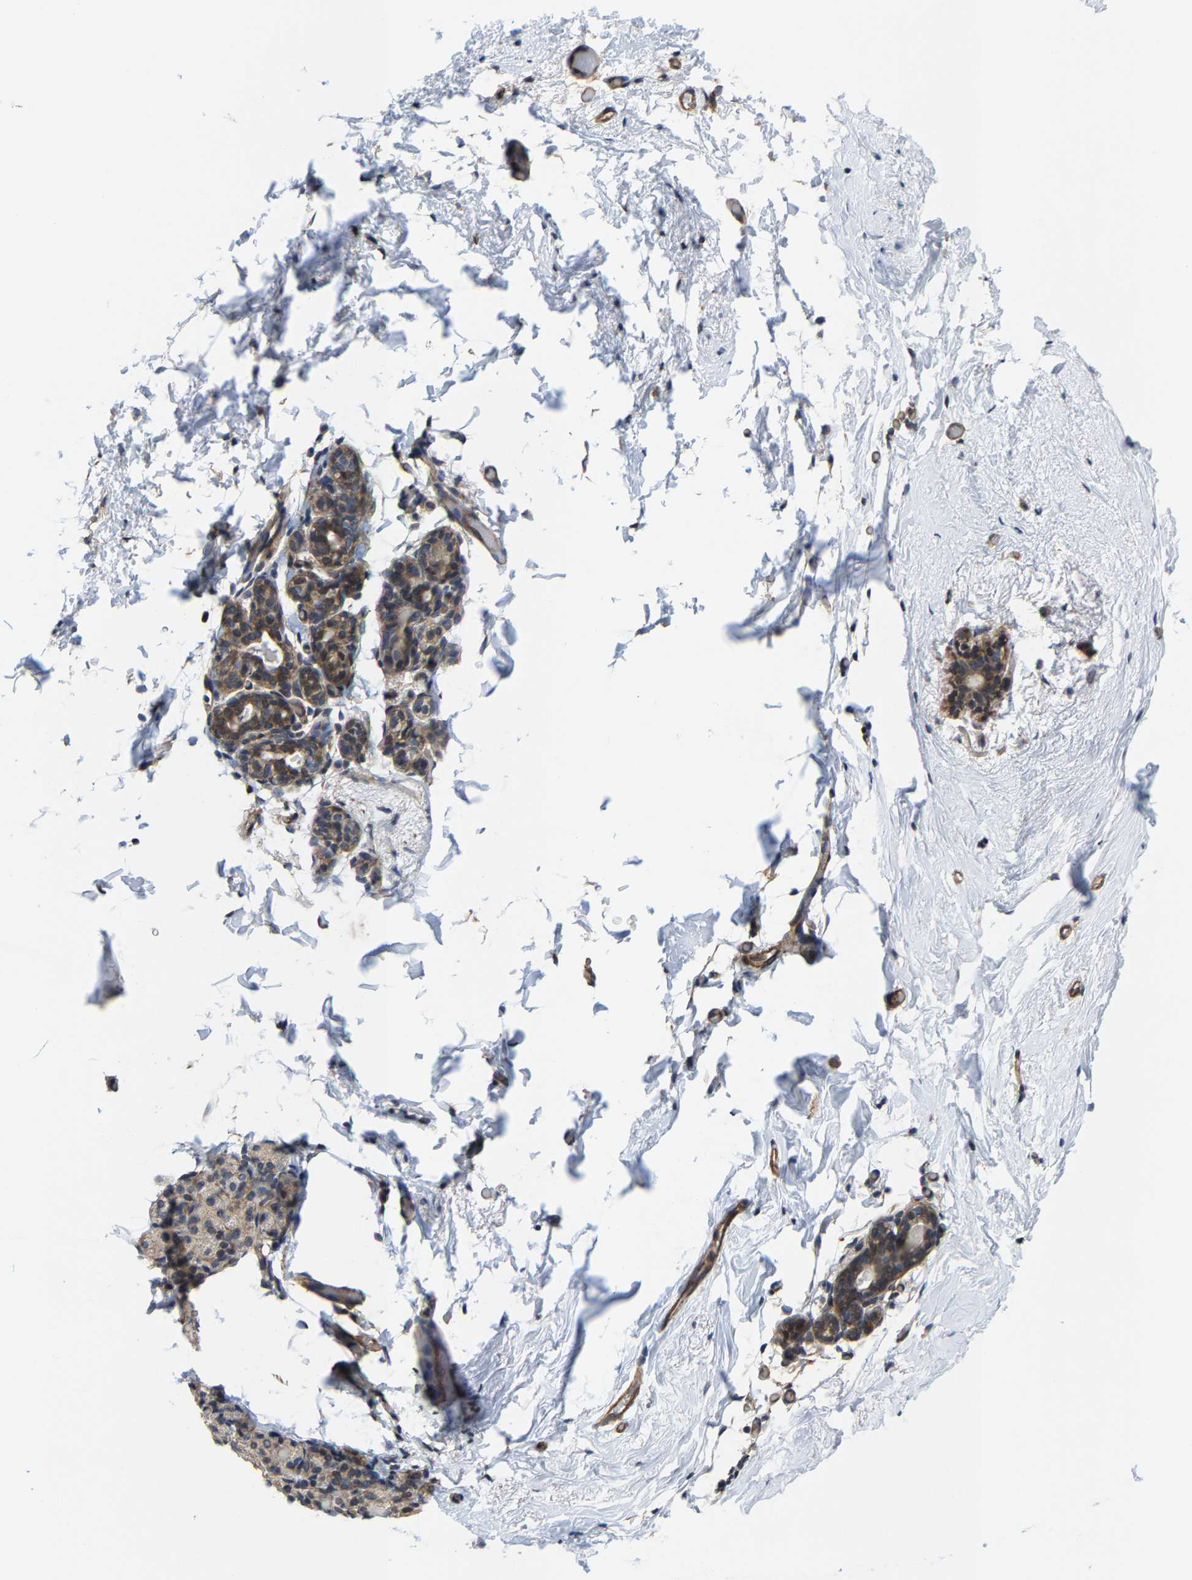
{"staining": {"intensity": "moderate", "quantity": "25%-75%", "location": "cytoplasmic/membranous"}, "tissue": "breast", "cell_type": "Adipocytes", "image_type": "normal", "snomed": [{"axis": "morphology", "description": "Normal tissue, NOS"}, {"axis": "topography", "description": "Breast"}], "caption": "Benign breast exhibits moderate cytoplasmic/membranous positivity in approximately 25%-75% of adipocytes (Stains: DAB (3,3'-diaminobenzidine) in brown, nuclei in blue, Microscopy: brightfield microscopy at high magnification)..", "gene": "TGFB1I1", "patient": {"sex": "female", "age": 62}}